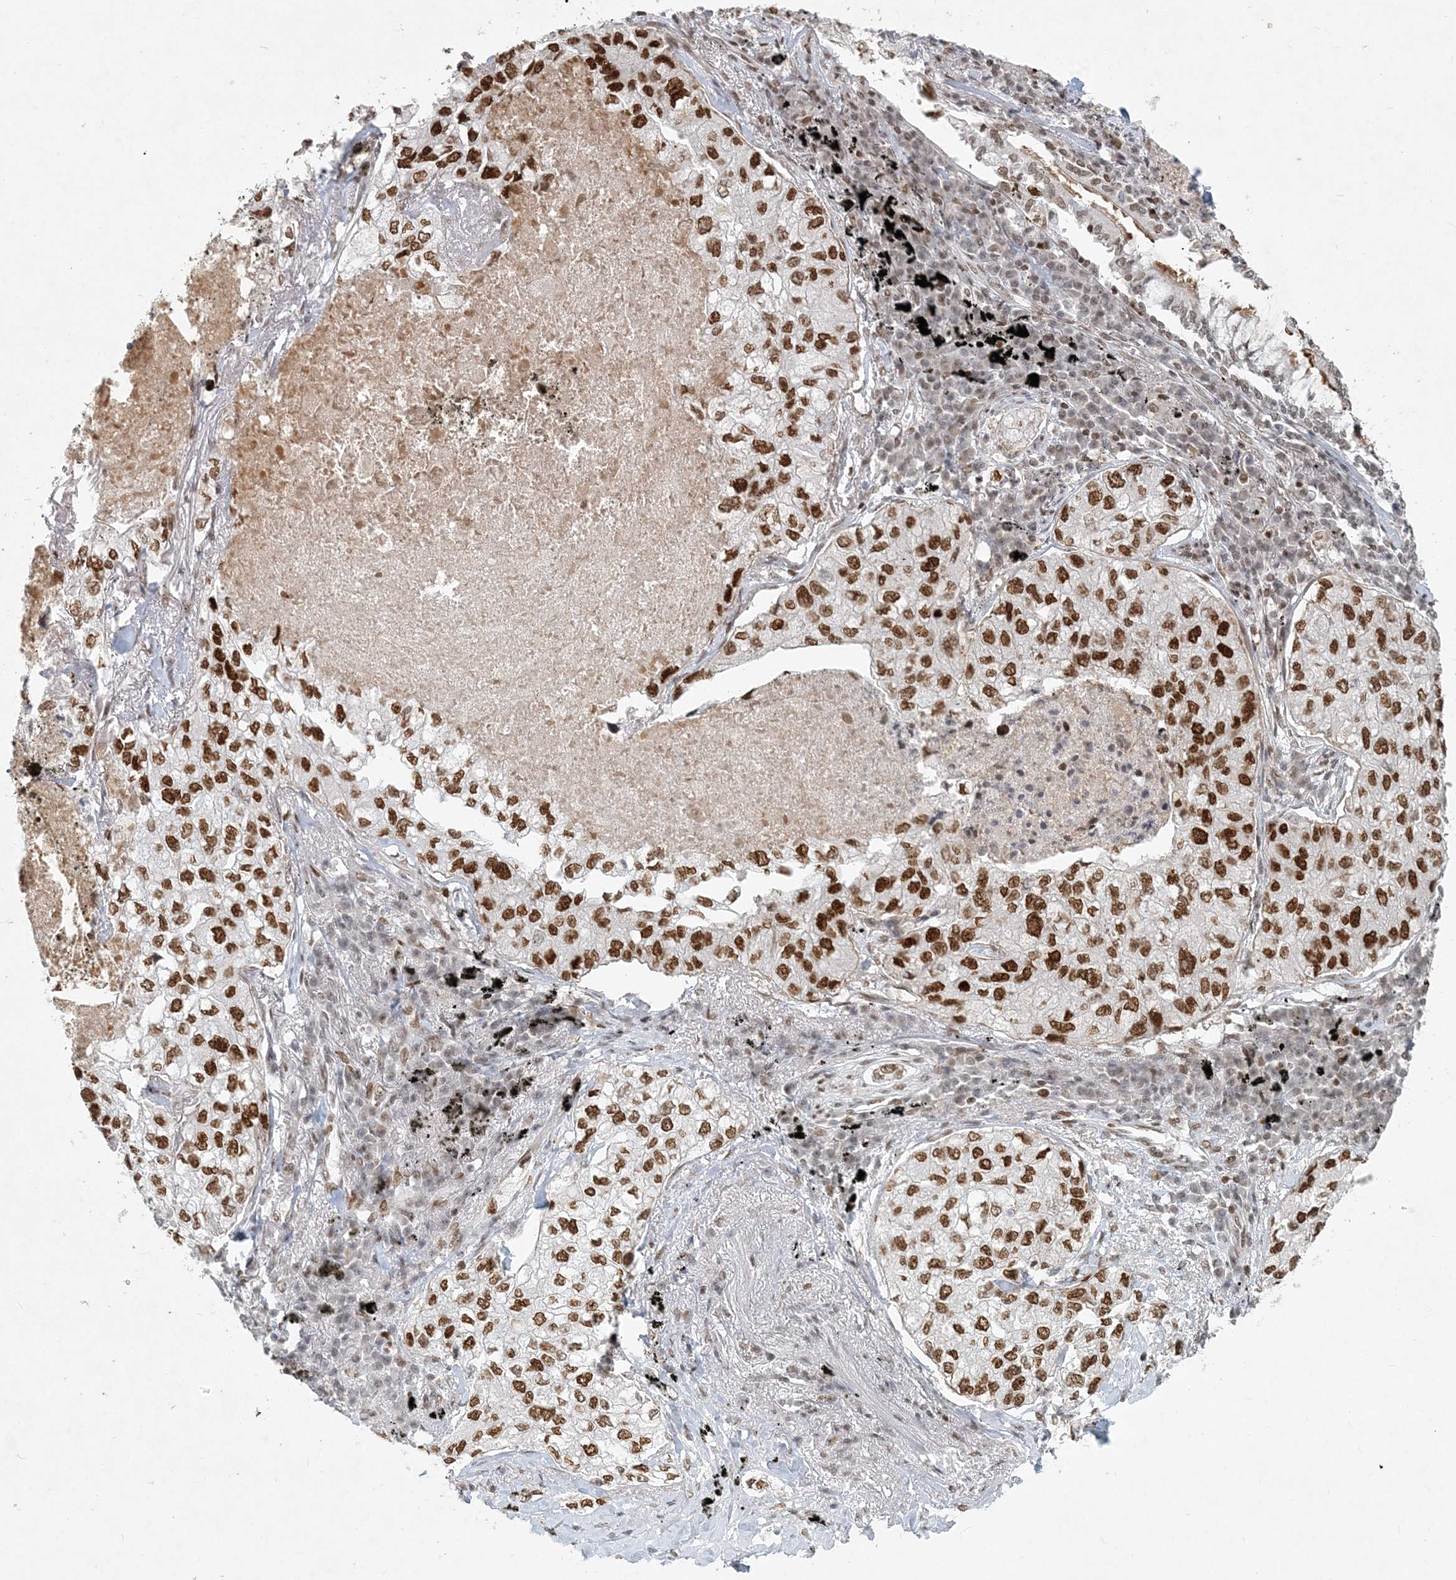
{"staining": {"intensity": "strong", "quantity": ">75%", "location": "nuclear"}, "tissue": "lung cancer", "cell_type": "Tumor cells", "image_type": "cancer", "snomed": [{"axis": "morphology", "description": "Adenocarcinoma, NOS"}, {"axis": "topography", "description": "Lung"}], "caption": "Approximately >75% of tumor cells in lung adenocarcinoma demonstrate strong nuclear protein staining as visualized by brown immunohistochemical staining.", "gene": "BAZ1B", "patient": {"sex": "male", "age": 65}}